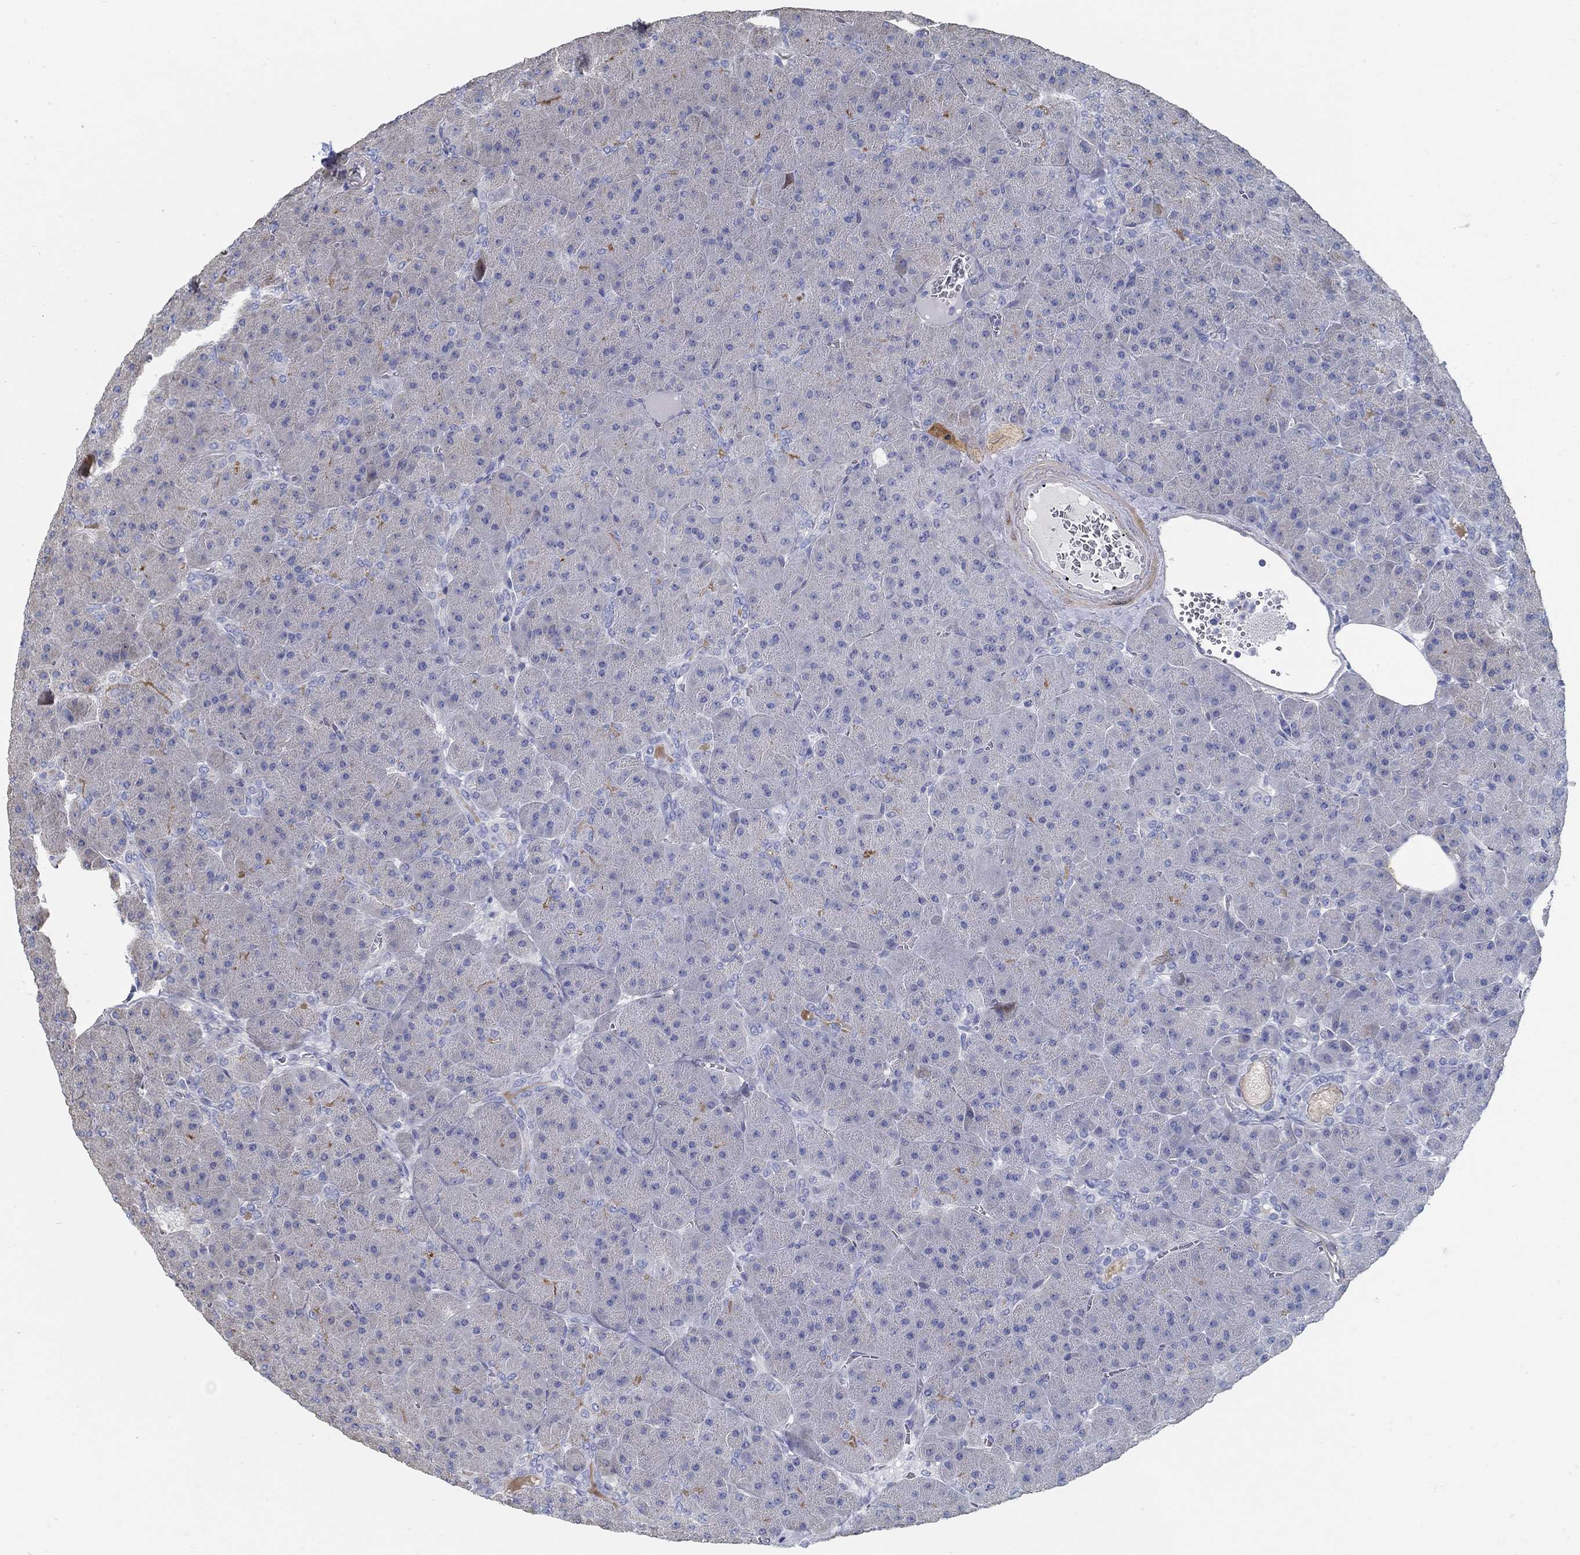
{"staining": {"intensity": "weak", "quantity": "<25%", "location": "cytoplasmic/membranous"}, "tissue": "pancreas", "cell_type": "Exocrine glandular cells", "image_type": "normal", "snomed": [{"axis": "morphology", "description": "Normal tissue, NOS"}, {"axis": "topography", "description": "Pancreas"}], "caption": "High magnification brightfield microscopy of benign pancreas stained with DAB (3,3'-diaminobenzidine) (brown) and counterstained with hematoxylin (blue): exocrine glandular cells show no significant staining.", "gene": "C15orf39", "patient": {"sex": "male", "age": 61}}